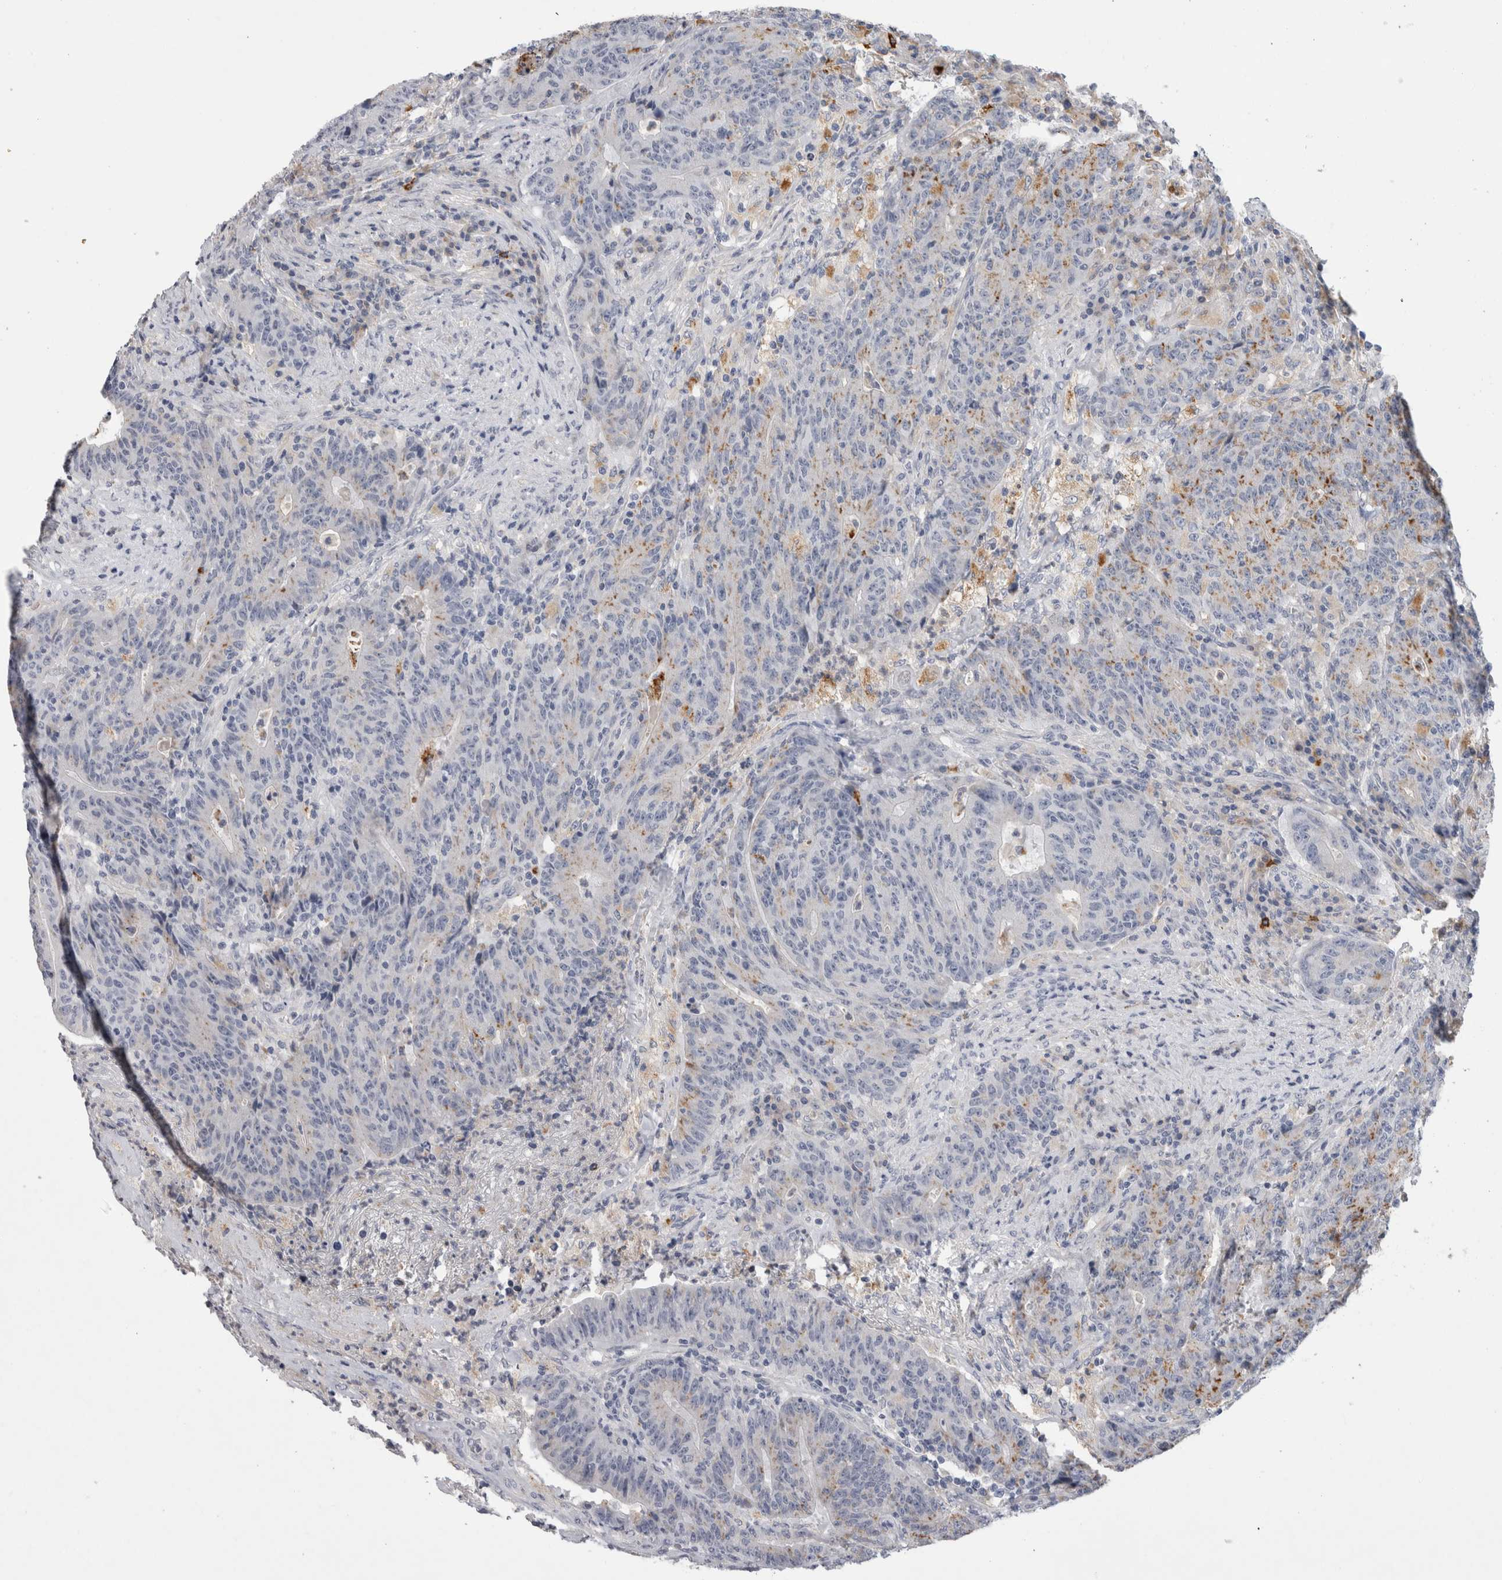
{"staining": {"intensity": "weak", "quantity": "<25%", "location": "cytoplasmic/membranous"}, "tissue": "colorectal cancer", "cell_type": "Tumor cells", "image_type": "cancer", "snomed": [{"axis": "morphology", "description": "Normal tissue, NOS"}, {"axis": "morphology", "description": "Adenocarcinoma, NOS"}, {"axis": "topography", "description": "Colon"}], "caption": "Immunohistochemical staining of colorectal cancer exhibits no significant positivity in tumor cells.", "gene": "CD63", "patient": {"sex": "female", "age": 75}}